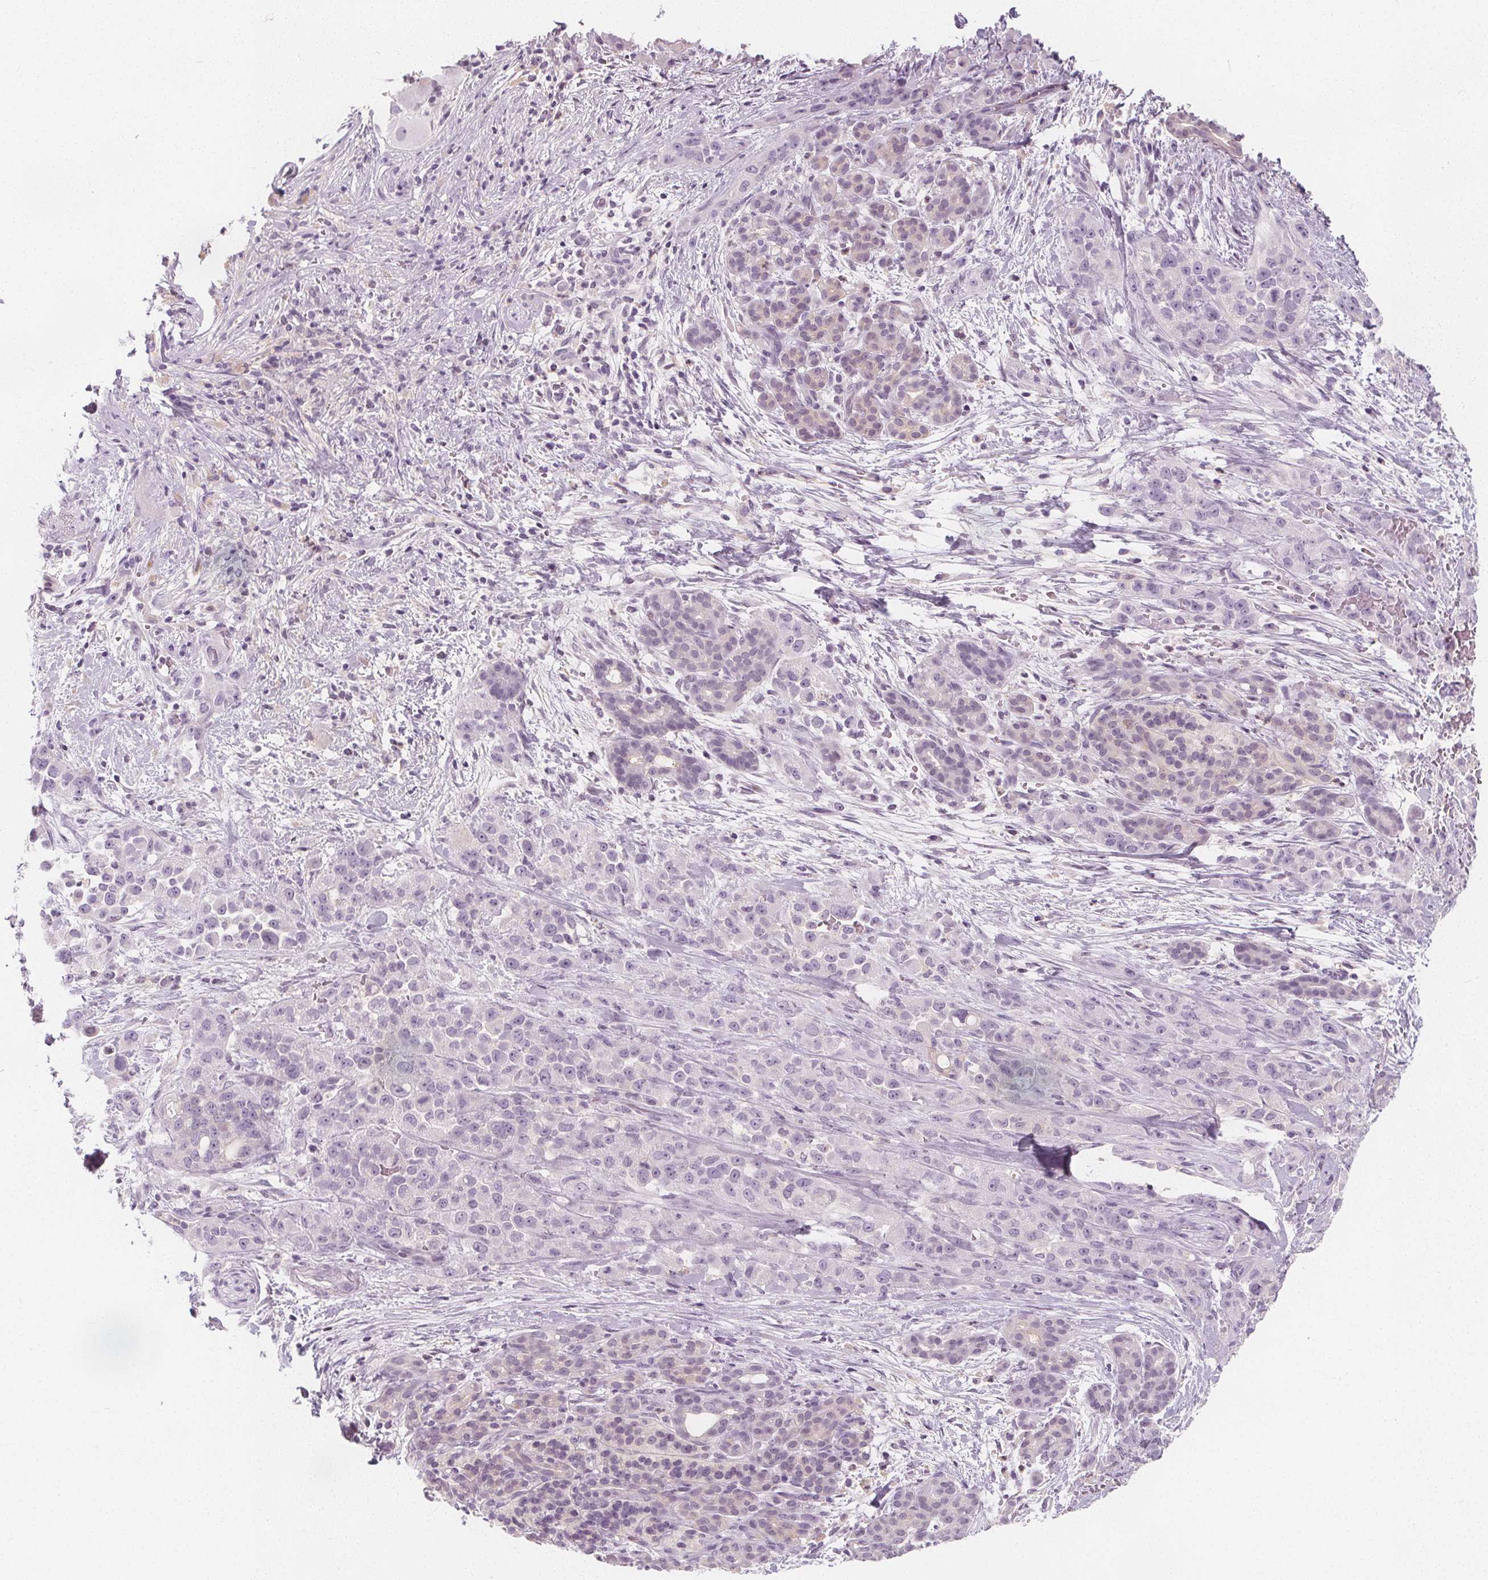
{"staining": {"intensity": "negative", "quantity": "none", "location": "none"}, "tissue": "pancreatic cancer", "cell_type": "Tumor cells", "image_type": "cancer", "snomed": [{"axis": "morphology", "description": "Adenocarcinoma, NOS"}, {"axis": "topography", "description": "Pancreas"}], "caption": "Immunohistochemistry (IHC) photomicrograph of neoplastic tissue: human adenocarcinoma (pancreatic) stained with DAB (3,3'-diaminobenzidine) shows no significant protein expression in tumor cells. (Stains: DAB (3,3'-diaminobenzidine) IHC with hematoxylin counter stain, Microscopy: brightfield microscopy at high magnification).", "gene": "UGP2", "patient": {"sex": "male", "age": 44}}